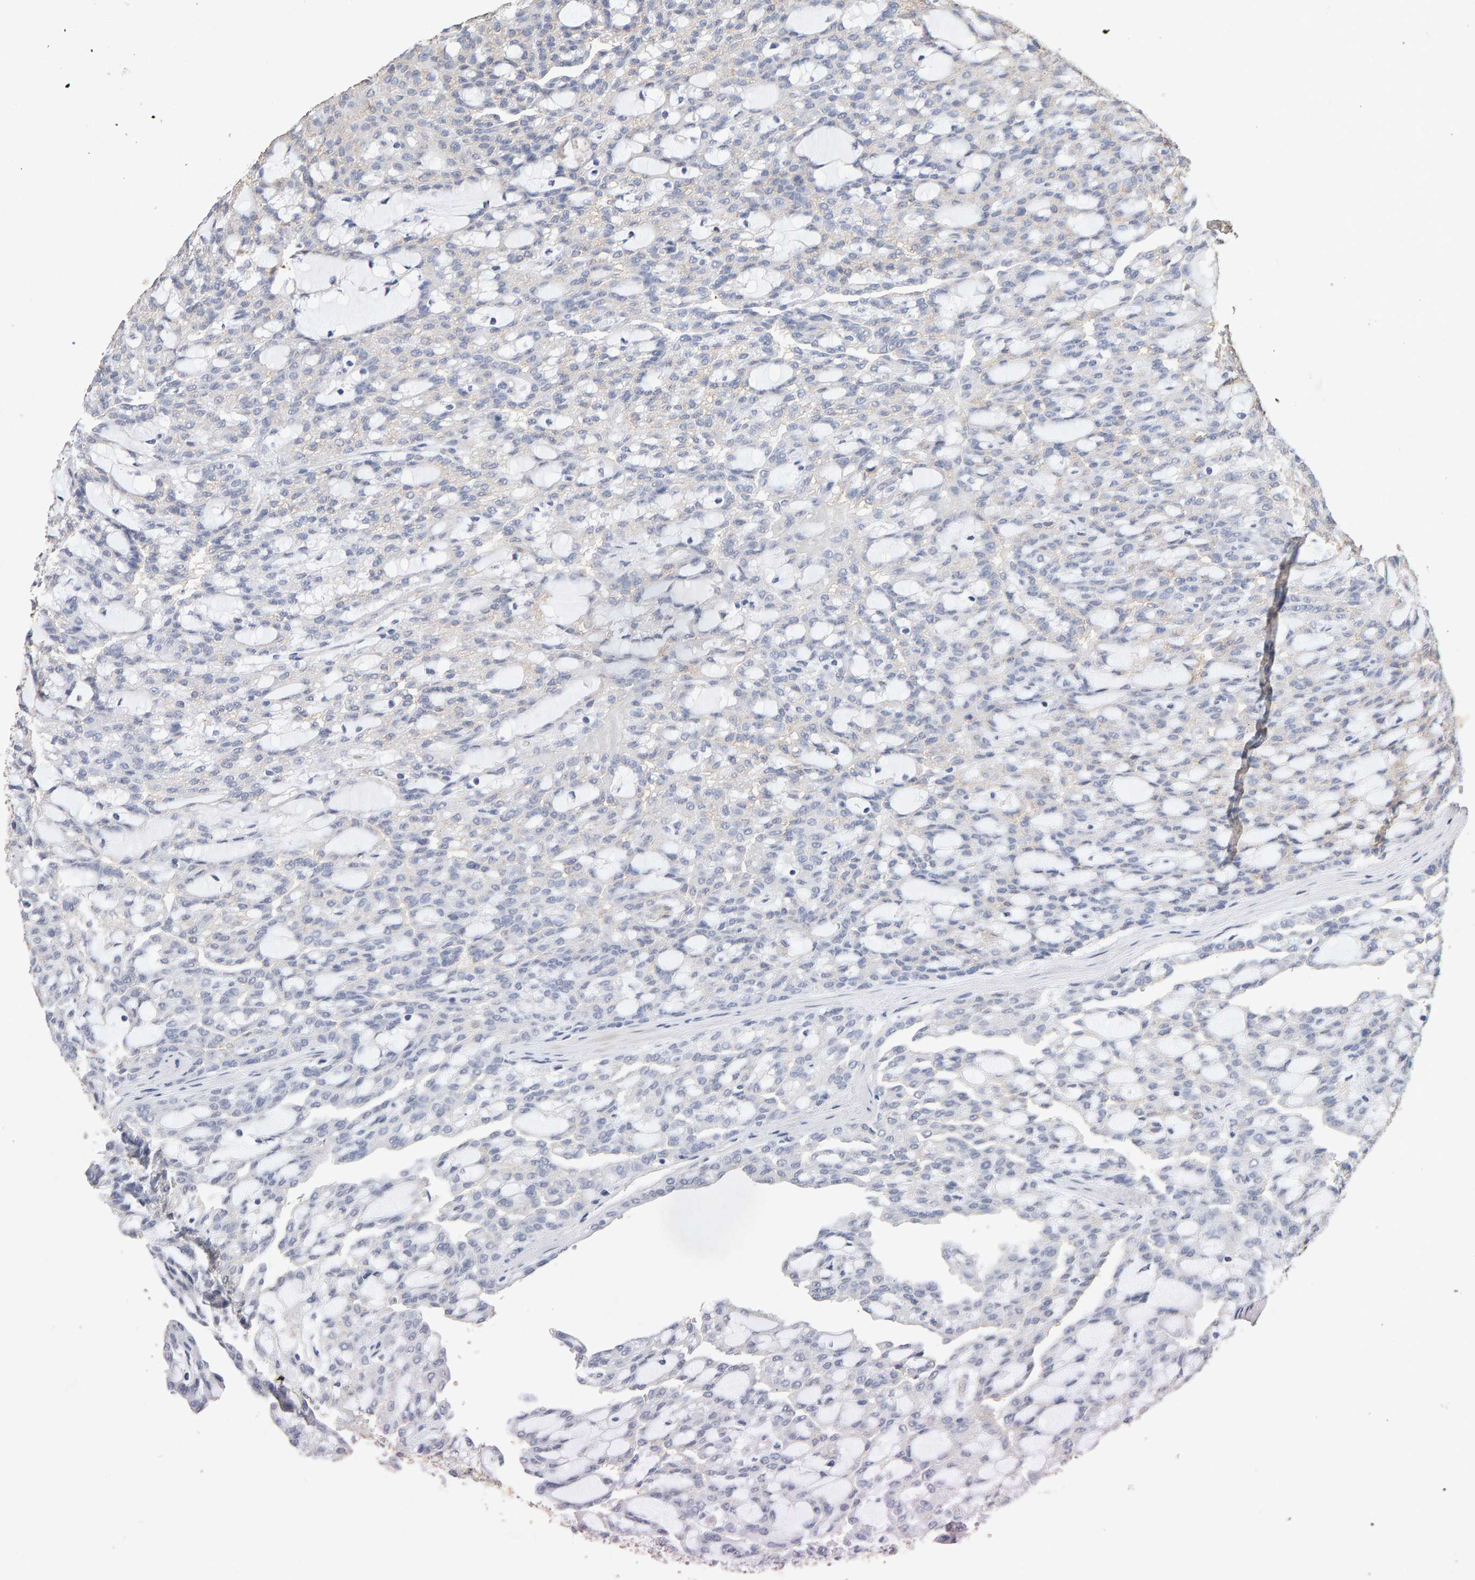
{"staining": {"intensity": "negative", "quantity": "none", "location": "none"}, "tissue": "renal cancer", "cell_type": "Tumor cells", "image_type": "cancer", "snomed": [{"axis": "morphology", "description": "Adenocarcinoma, NOS"}, {"axis": "topography", "description": "Kidney"}], "caption": "A micrograph of renal adenocarcinoma stained for a protein exhibits no brown staining in tumor cells.", "gene": "PTPRM", "patient": {"sex": "male", "age": 63}}